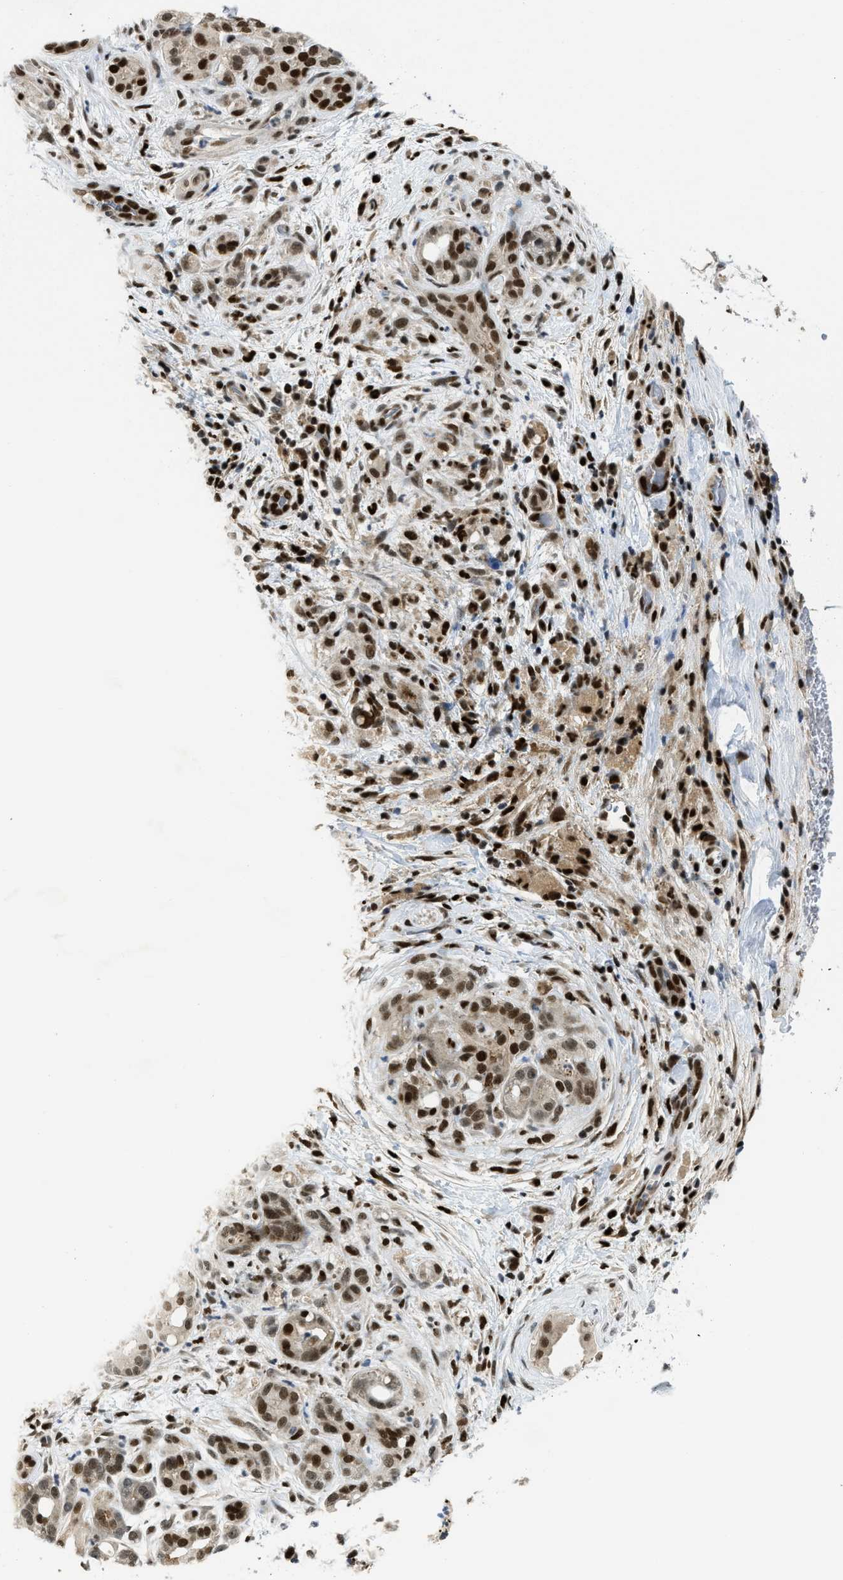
{"staining": {"intensity": "strong", "quantity": ">75%", "location": "nuclear"}, "tissue": "pancreatic cancer", "cell_type": "Tumor cells", "image_type": "cancer", "snomed": [{"axis": "morphology", "description": "Adenocarcinoma, NOS"}, {"axis": "topography", "description": "Pancreas"}], "caption": "IHC (DAB (3,3'-diaminobenzidine)) staining of pancreatic cancer demonstrates strong nuclear protein positivity in about >75% of tumor cells. Immunohistochemistry (ihc) stains the protein of interest in brown and the nuclei are stained blue.", "gene": "RFX5", "patient": {"sex": "male", "age": 55}}